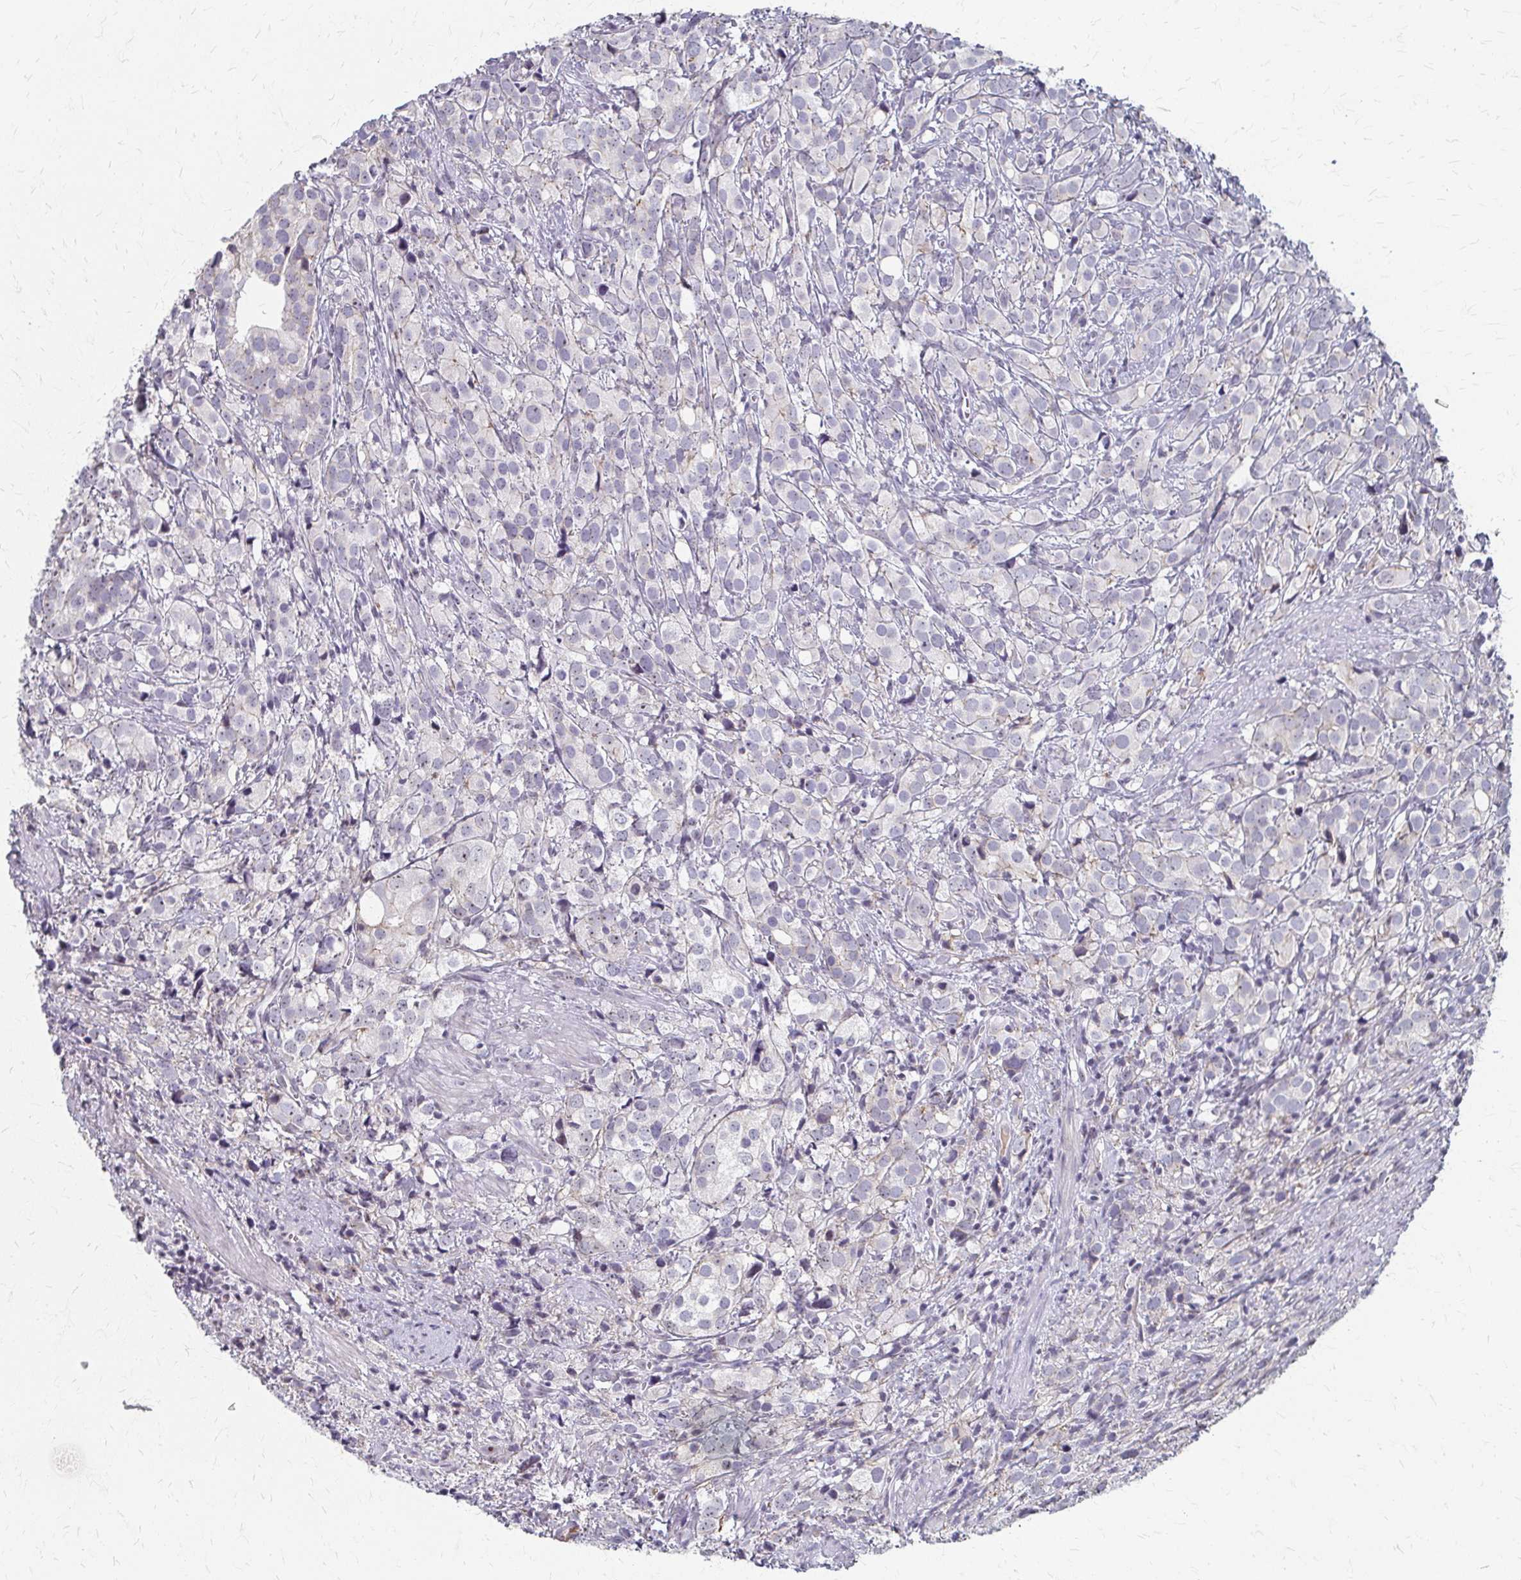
{"staining": {"intensity": "negative", "quantity": "none", "location": "none"}, "tissue": "prostate cancer", "cell_type": "Tumor cells", "image_type": "cancer", "snomed": [{"axis": "morphology", "description": "Adenocarcinoma, High grade"}, {"axis": "topography", "description": "Prostate"}], "caption": "Immunohistochemical staining of human prostate cancer (high-grade adenocarcinoma) reveals no significant positivity in tumor cells.", "gene": "PES1", "patient": {"sex": "male", "age": 86}}